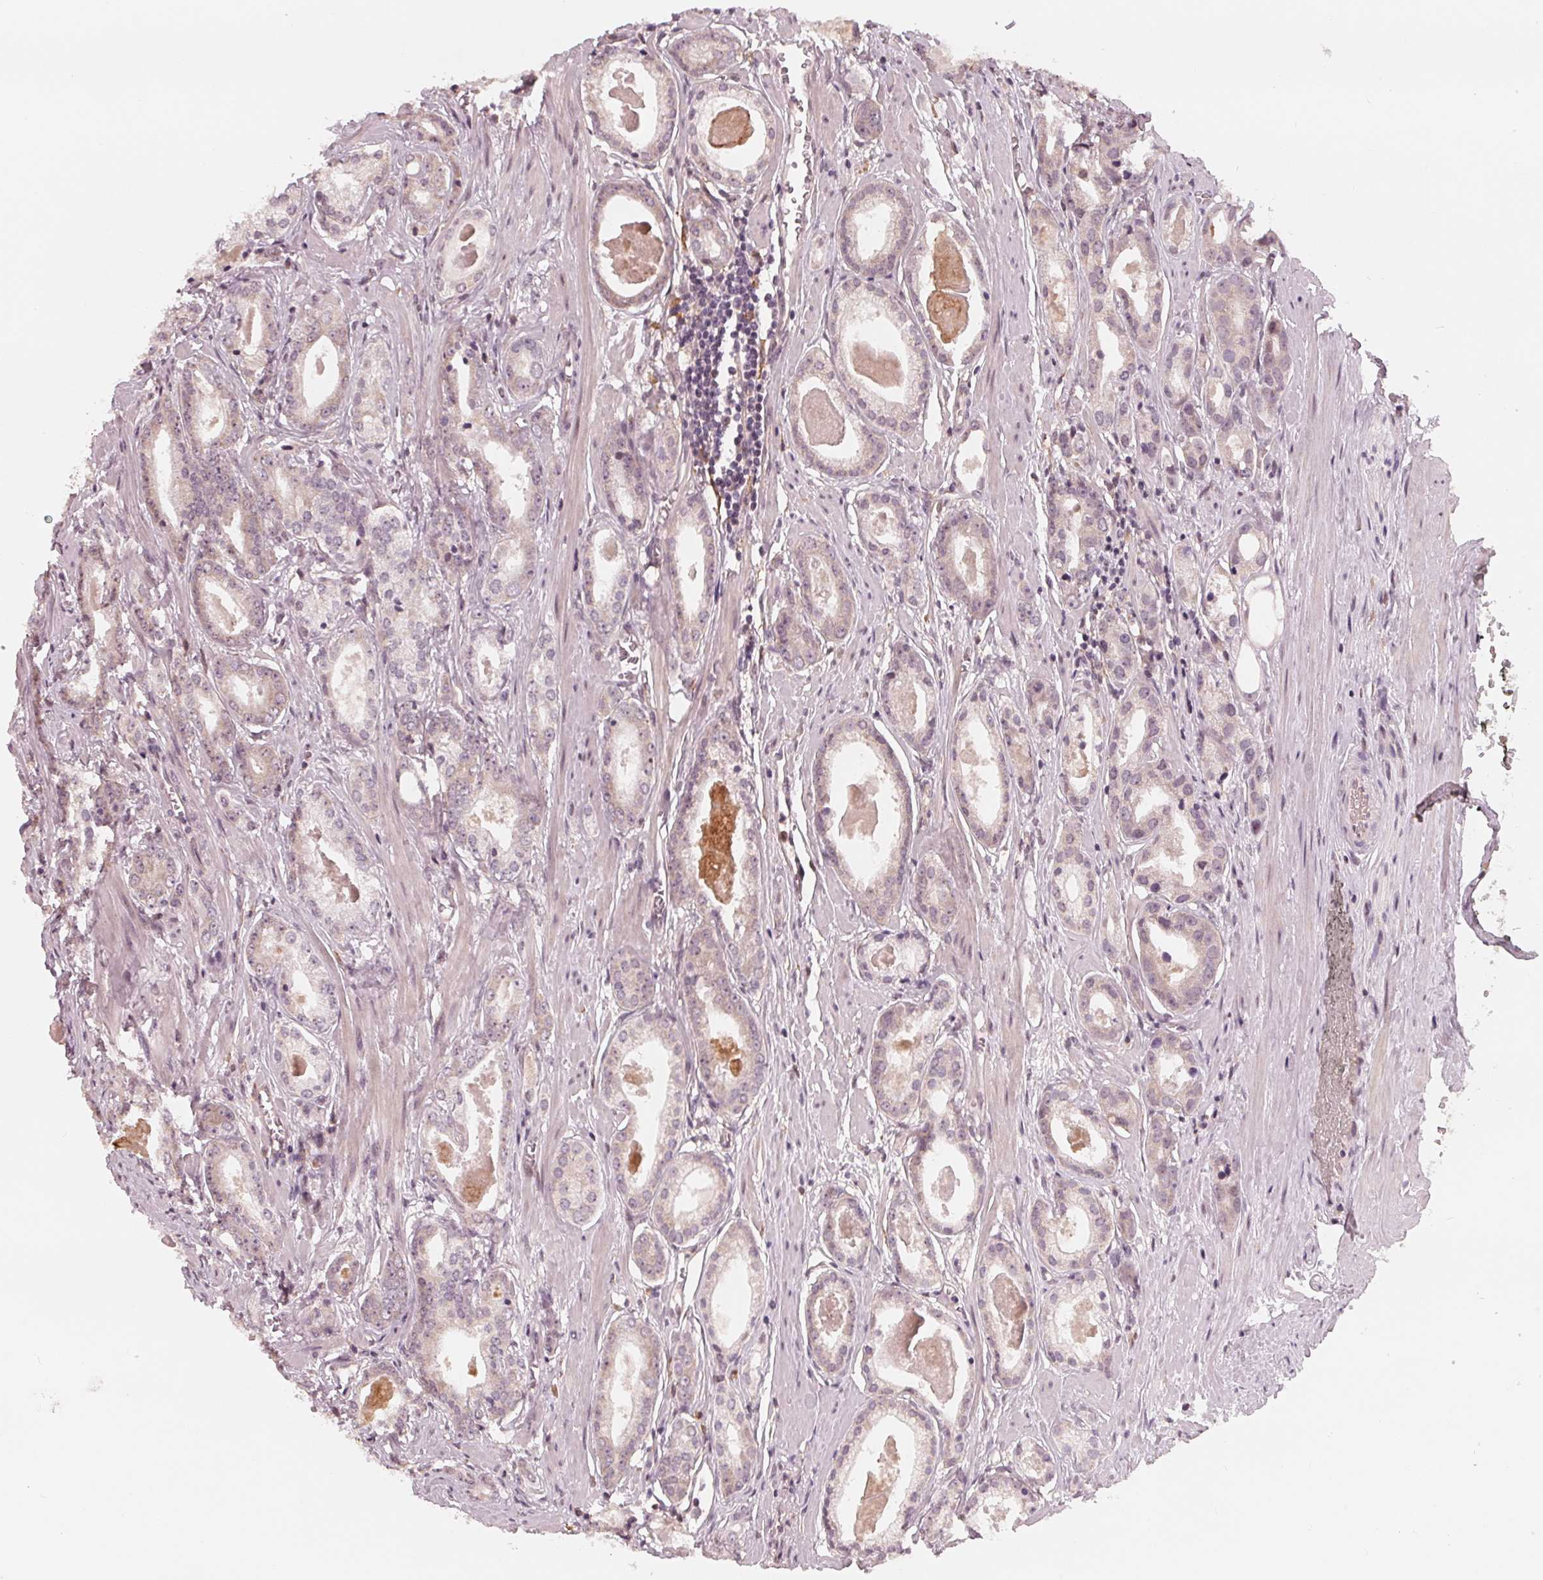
{"staining": {"intensity": "weak", "quantity": "<25%", "location": "cytoplasmic/membranous,nuclear"}, "tissue": "prostate cancer", "cell_type": "Tumor cells", "image_type": "cancer", "snomed": [{"axis": "morphology", "description": "Adenocarcinoma, NOS"}, {"axis": "morphology", "description": "Adenocarcinoma, Low grade"}, {"axis": "topography", "description": "Prostate"}], "caption": "This is an immunohistochemistry histopathology image of prostate cancer. There is no positivity in tumor cells.", "gene": "IL9R", "patient": {"sex": "male", "age": 64}}